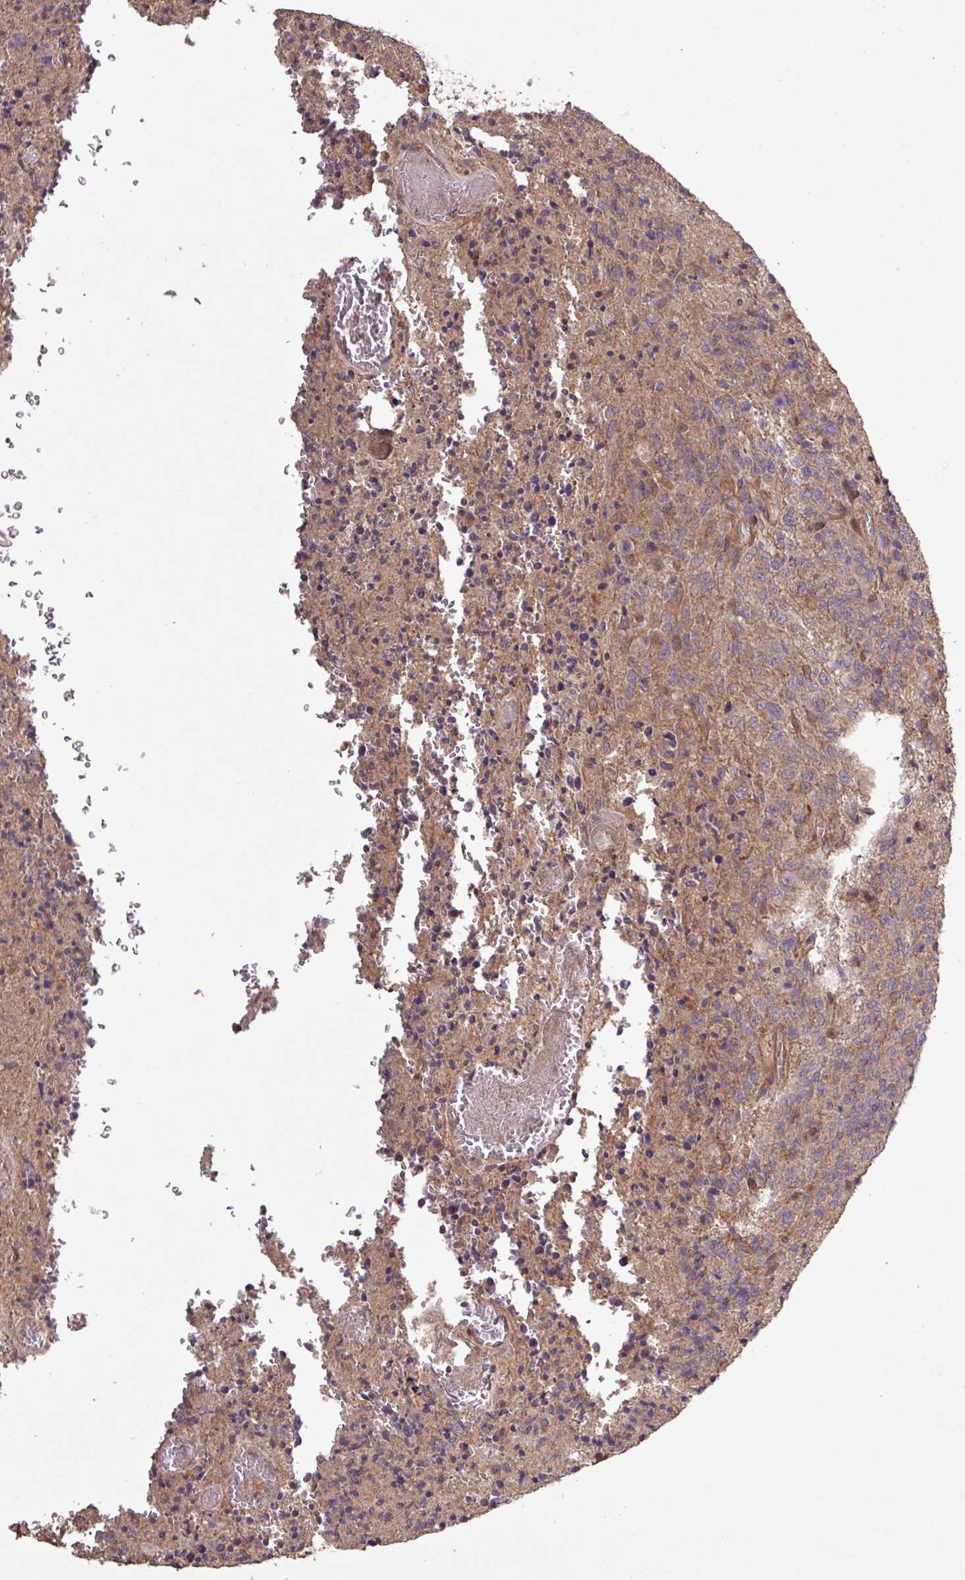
{"staining": {"intensity": "weak", "quantity": "25%-75%", "location": "cytoplasmic/membranous"}, "tissue": "glioma", "cell_type": "Tumor cells", "image_type": "cancer", "snomed": [{"axis": "morphology", "description": "Glioma, malignant, High grade"}, {"axis": "topography", "description": "Brain"}], "caption": "This image reveals immunohistochemistry staining of glioma, with low weak cytoplasmic/membranous staining in about 25%-75% of tumor cells.", "gene": "TRABD2A", "patient": {"sex": "male", "age": 36}}